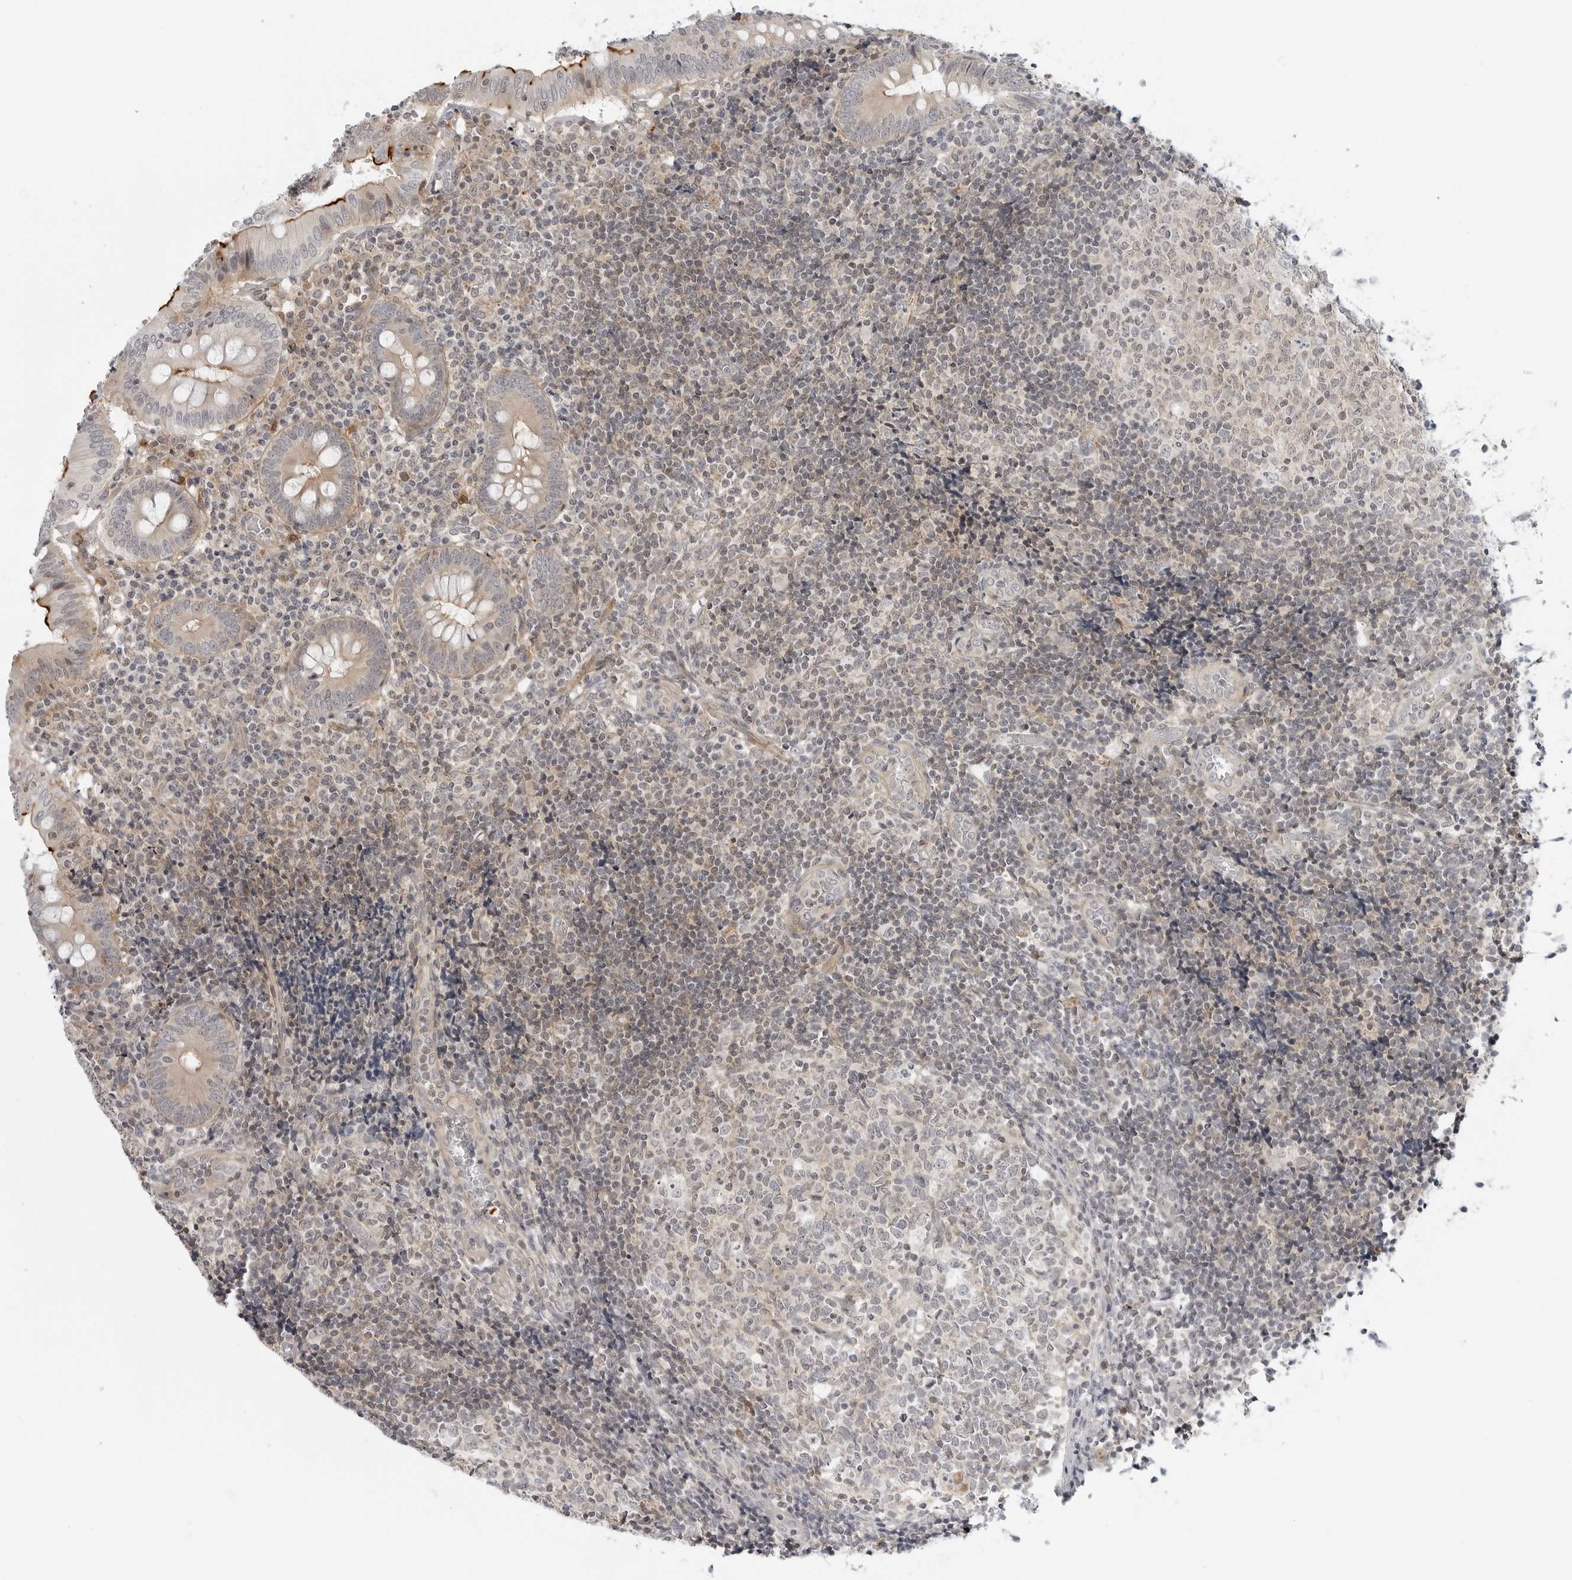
{"staining": {"intensity": "strong", "quantity": "25%-75%", "location": "cytoplasmic/membranous"}, "tissue": "appendix", "cell_type": "Glandular cells", "image_type": "normal", "snomed": [{"axis": "morphology", "description": "Normal tissue, NOS"}, {"axis": "topography", "description": "Appendix"}], "caption": "Protein staining demonstrates strong cytoplasmic/membranous staining in about 25%-75% of glandular cells in benign appendix. The staining is performed using DAB (3,3'-diaminobenzidine) brown chromogen to label protein expression. The nuclei are counter-stained blue using hematoxylin.", "gene": "STXBP3", "patient": {"sex": "male", "age": 8}}